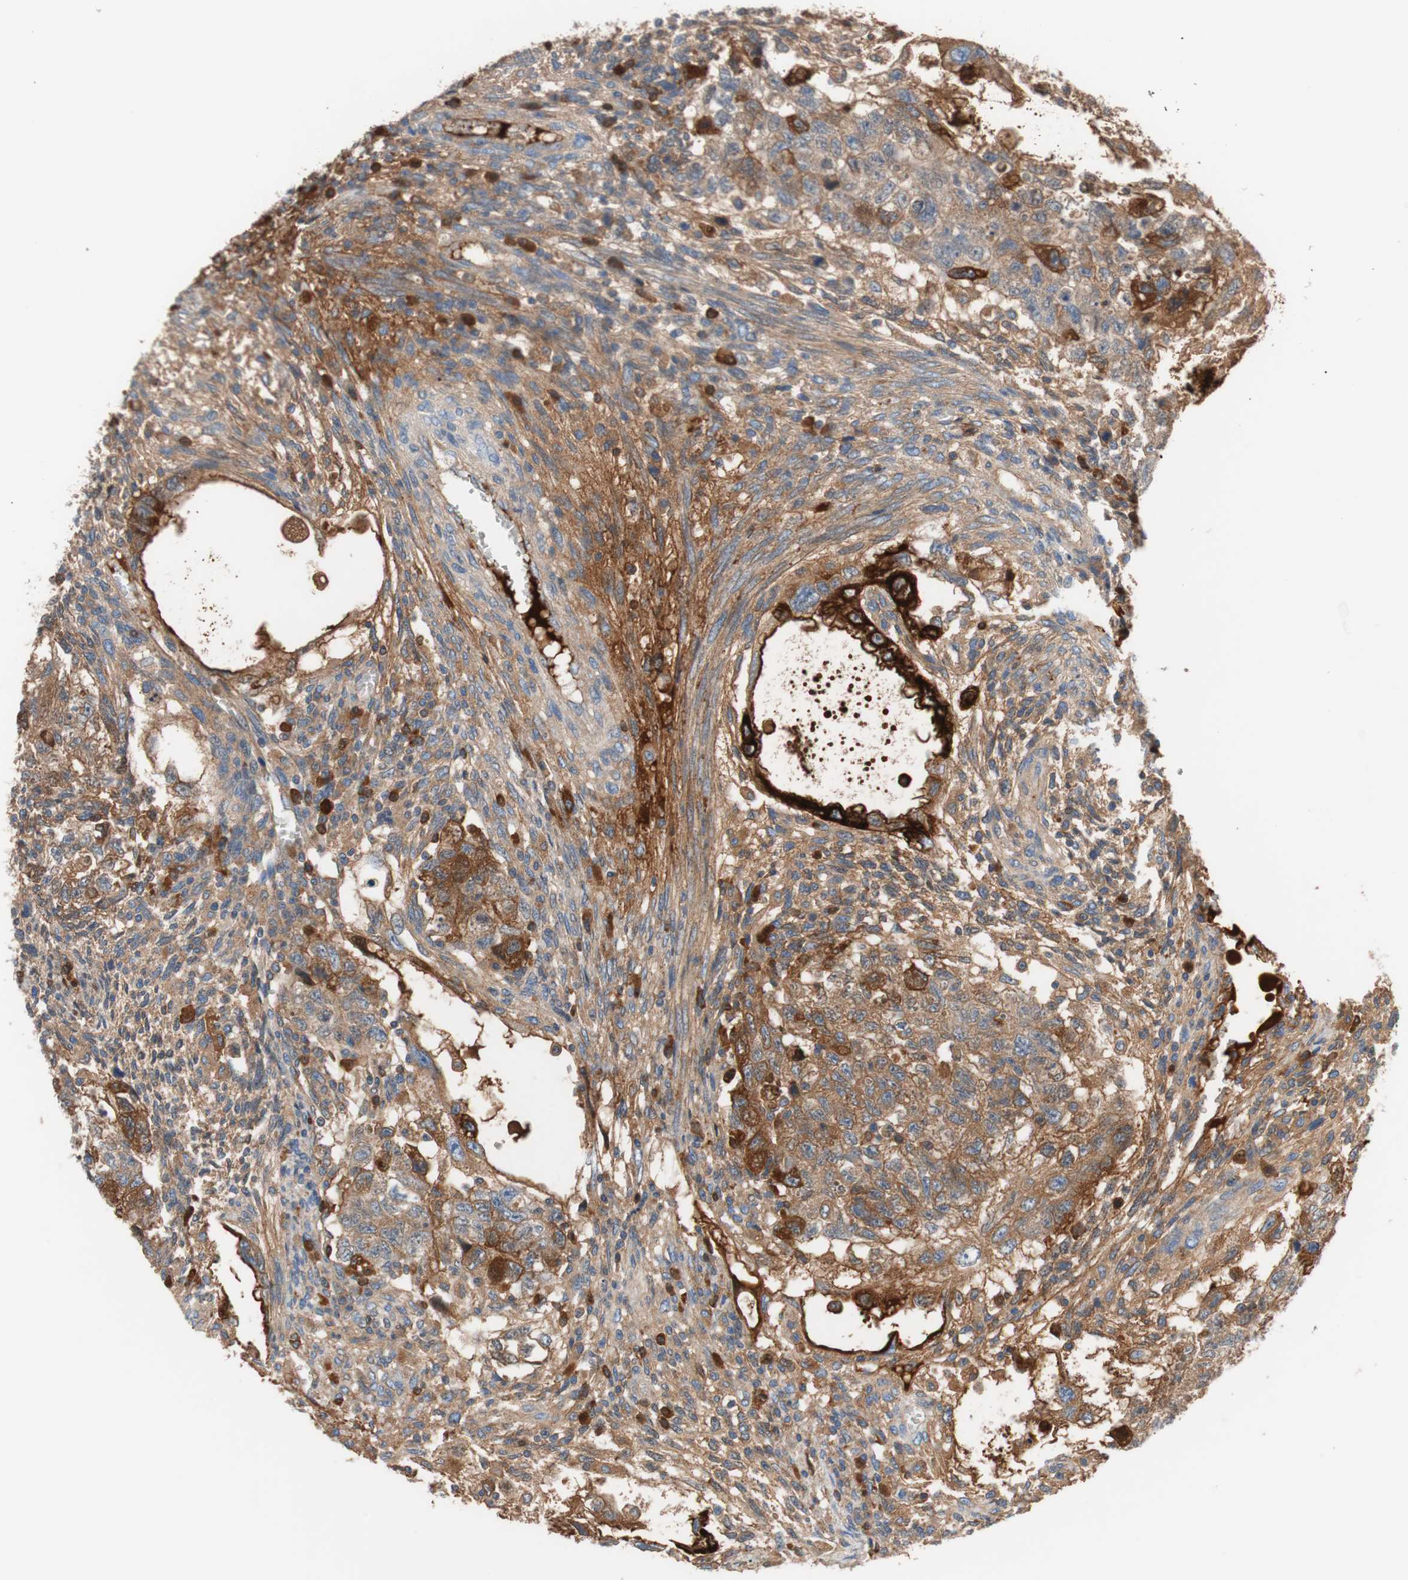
{"staining": {"intensity": "moderate", "quantity": ">75%", "location": "cytoplasmic/membranous"}, "tissue": "testis cancer", "cell_type": "Tumor cells", "image_type": "cancer", "snomed": [{"axis": "morphology", "description": "Normal tissue, NOS"}, {"axis": "morphology", "description": "Carcinoma, Embryonal, NOS"}, {"axis": "topography", "description": "Testis"}], "caption": "Immunohistochemistry (IHC) (DAB) staining of testis cancer (embryonal carcinoma) reveals moderate cytoplasmic/membranous protein staining in approximately >75% of tumor cells. (DAB IHC, brown staining for protein, blue staining for nuclei).", "gene": "RBP4", "patient": {"sex": "male", "age": 36}}